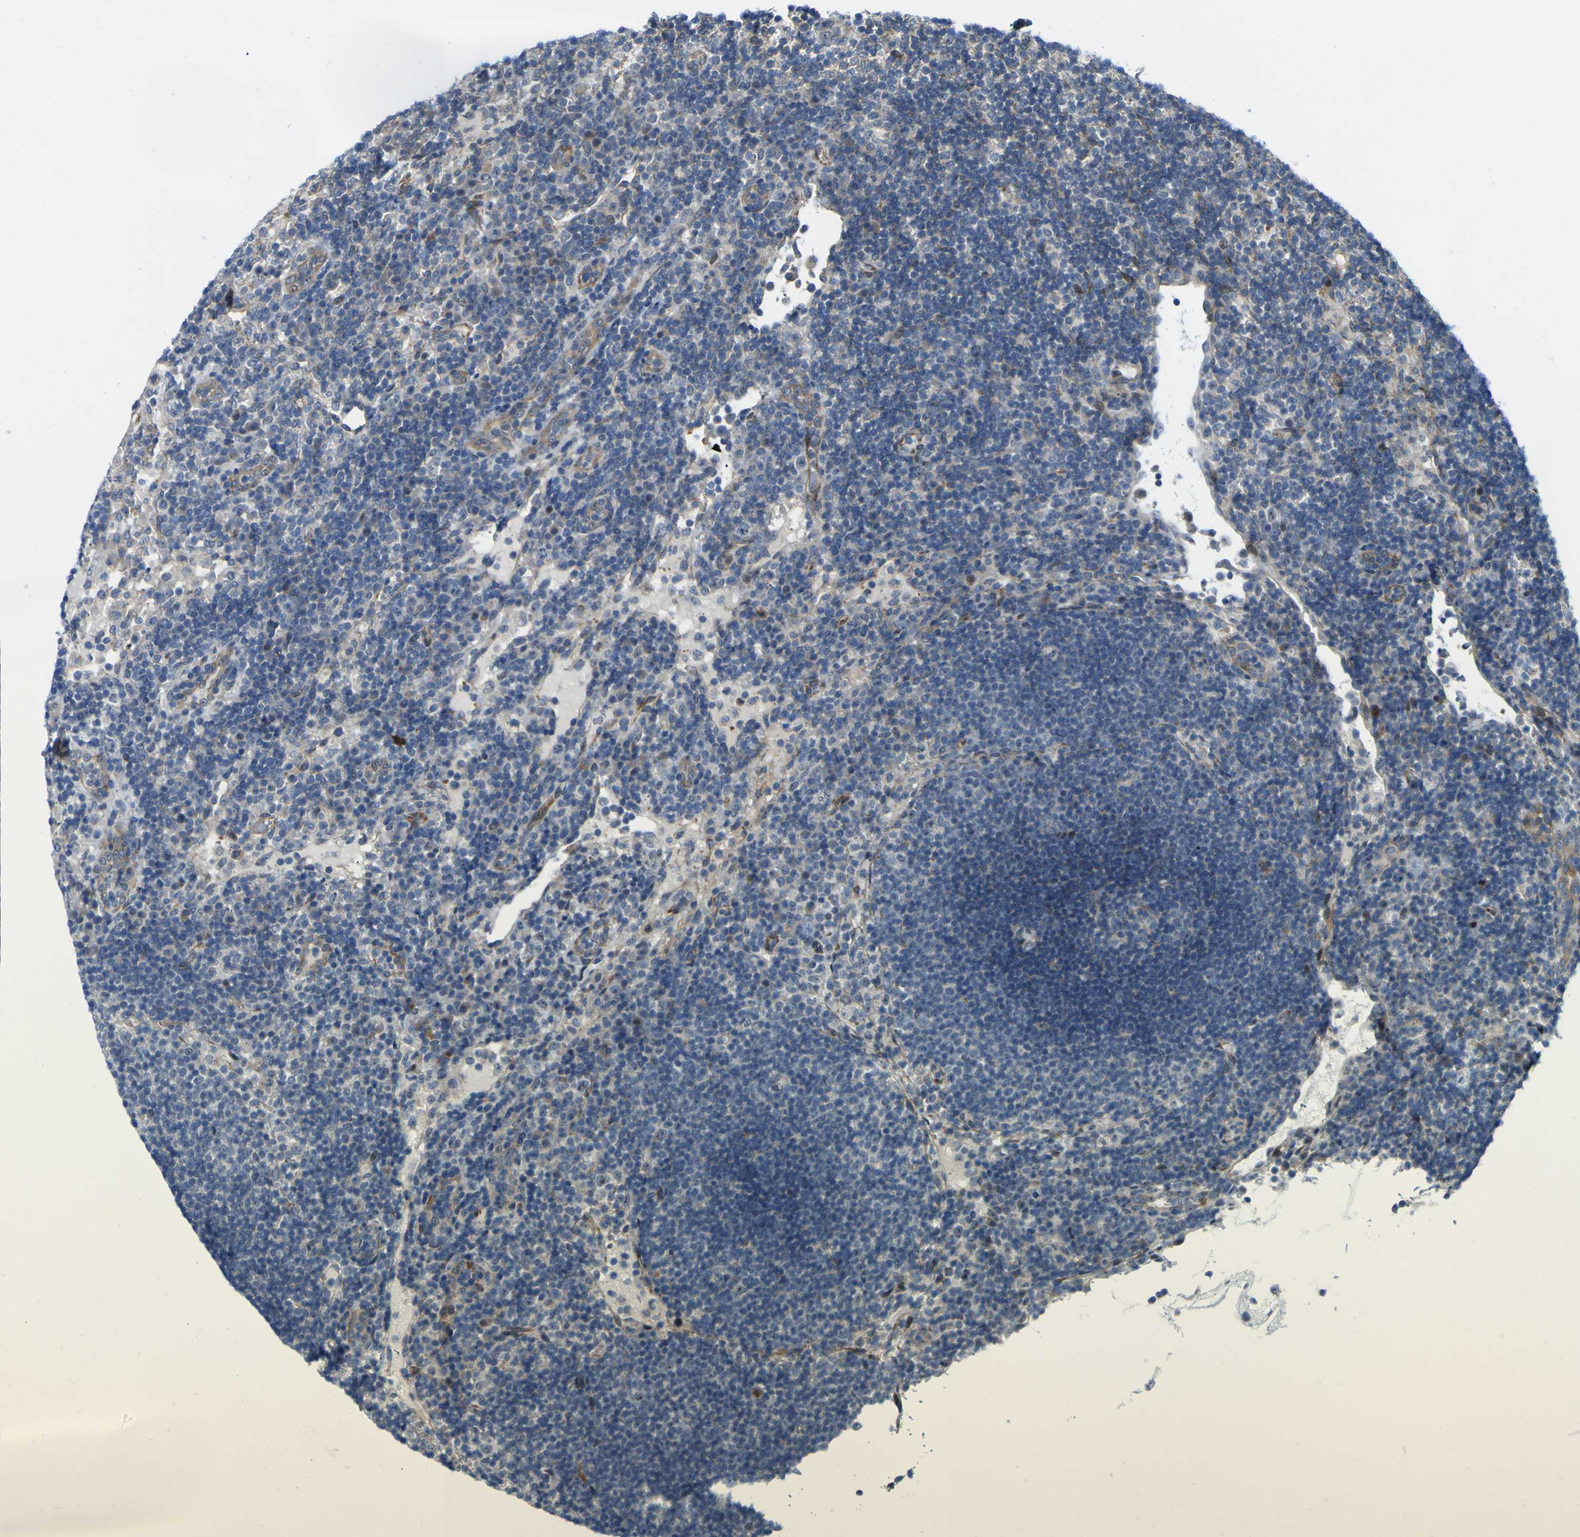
{"staining": {"intensity": "weak", "quantity": "<25%", "location": "cytoplasmic/membranous"}, "tissue": "lymph node", "cell_type": "Germinal center cells", "image_type": "normal", "snomed": [{"axis": "morphology", "description": "Normal tissue, NOS"}, {"axis": "topography", "description": "Lymph node"}], "caption": "IHC micrograph of benign lymph node: lymph node stained with DAB demonstrates no significant protein expression in germinal center cells.", "gene": "KDM7A", "patient": {"sex": "female", "age": 53}}